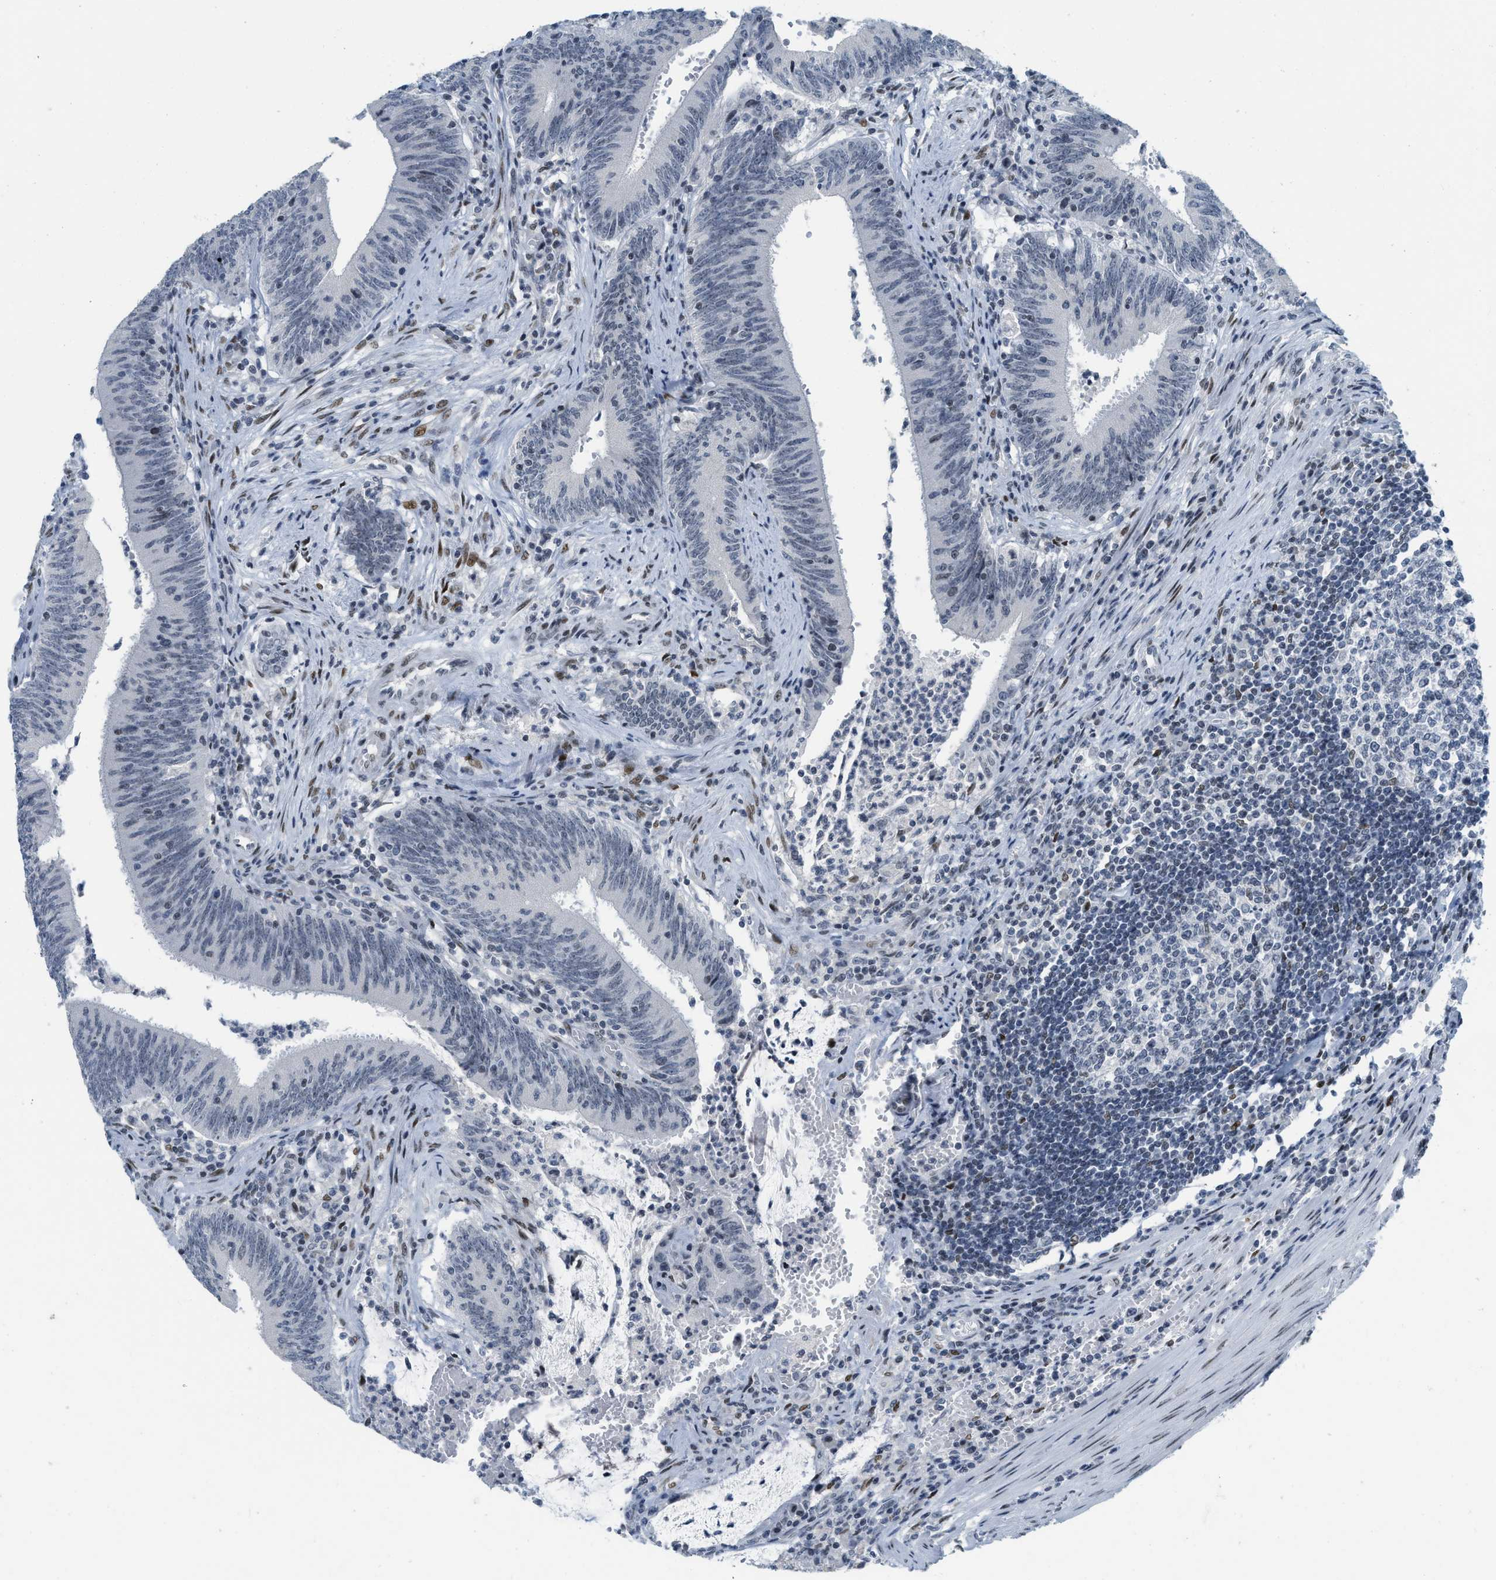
{"staining": {"intensity": "negative", "quantity": "none", "location": "none"}, "tissue": "colorectal cancer", "cell_type": "Tumor cells", "image_type": "cancer", "snomed": [{"axis": "morphology", "description": "Normal tissue, NOS"}, {"axis": "morphology", "description": "Adenocarcinoma, NOS"}, {"axis": "topography", "description": "Rectum"}], "caption": "Immunohistochemistry of human colorectal cancer (adenocarcinoma) exhibits no staining in tumor cells.", "gene": "PBX1", "patient": {"sex": "female", "age": 66}}